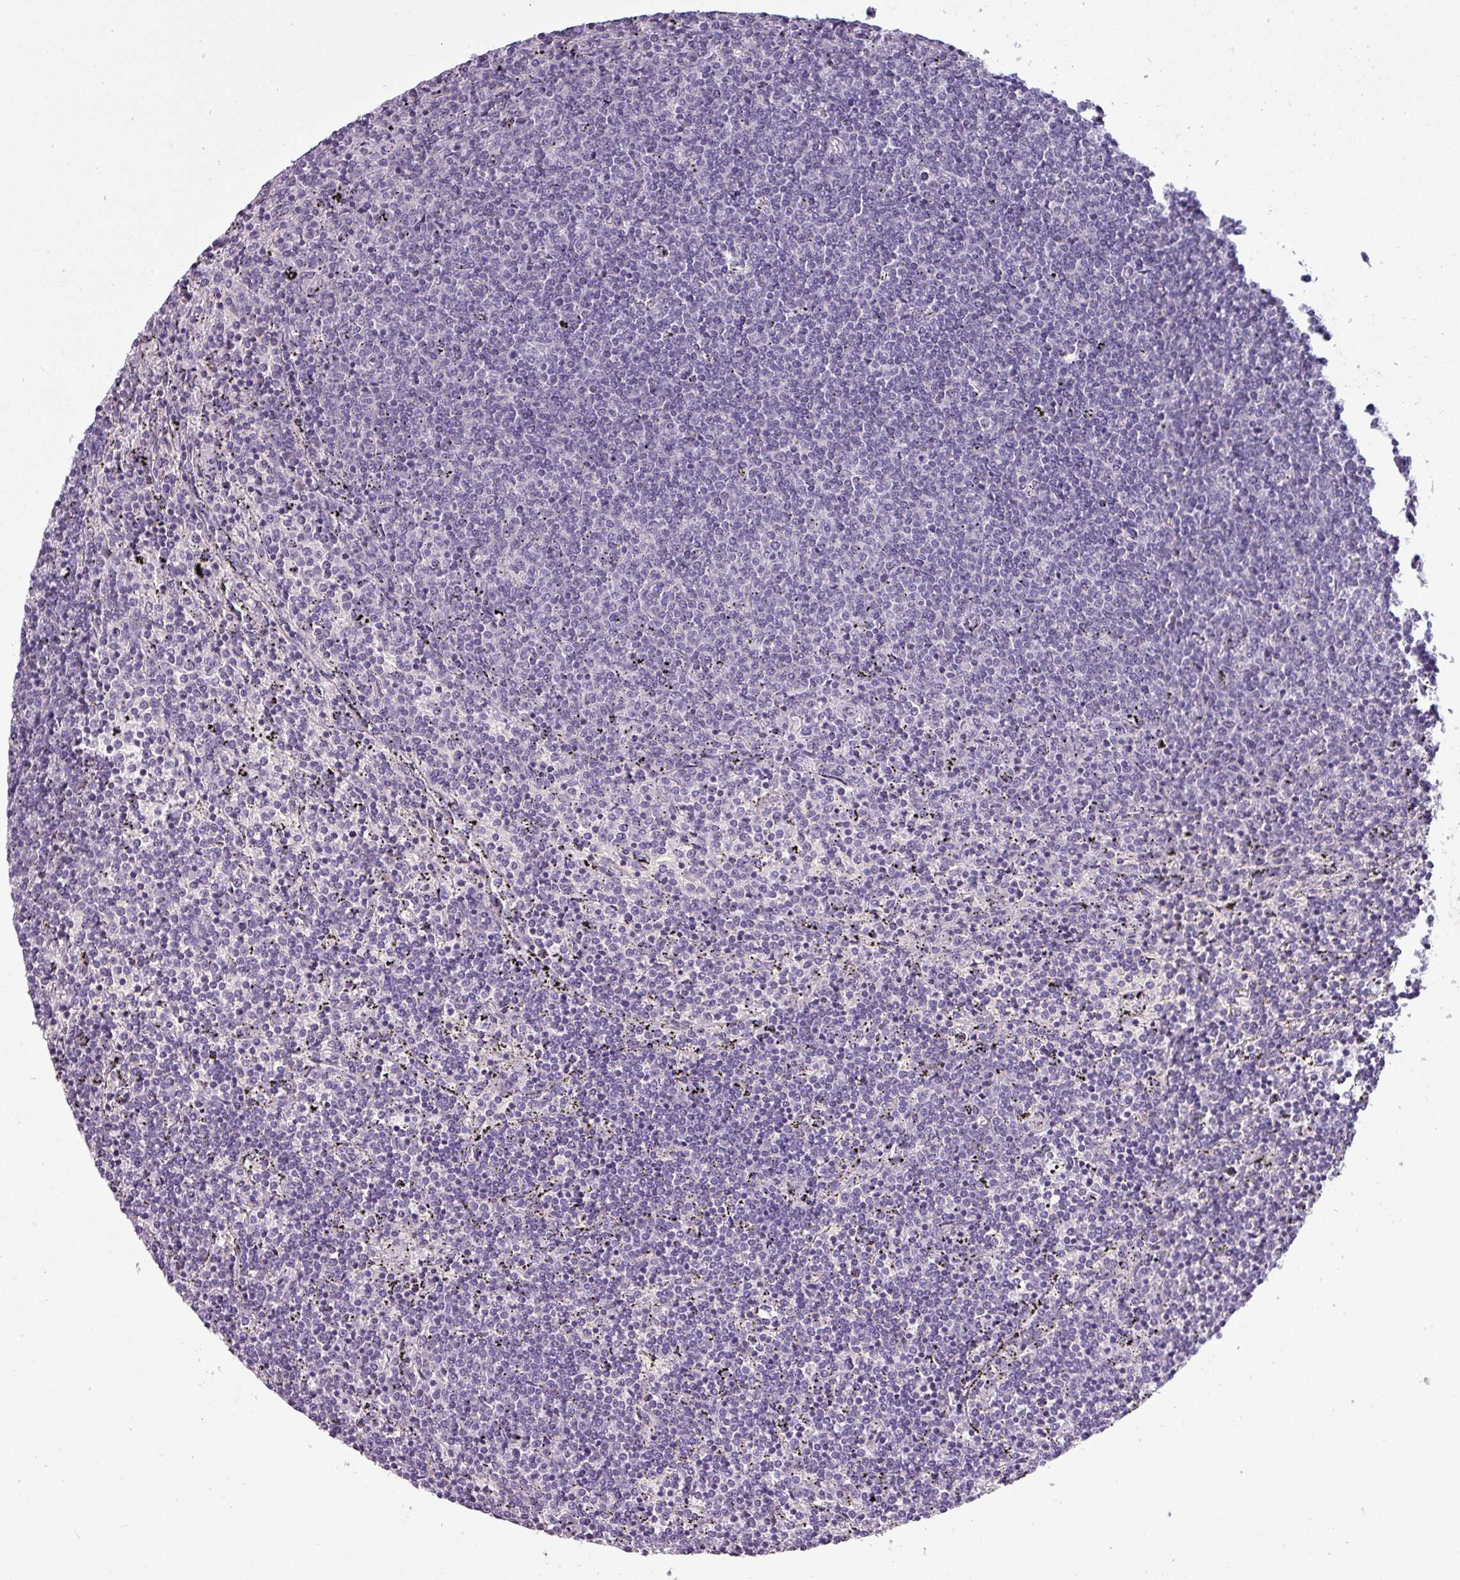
{"staining": {"intensity": "negative", "quantity": "none", "location": "none"}, "tissue": "lymphoma", "cell_type": "Tumor cells", "image_type": "cancer", "snomed": [{"axis": "morphology", "description": "Malignant lymphoma, non-Hodgkin's type, Low grade"}, {"axis": "topography", "description": "Spleen"}], "caption": "This micrograph is of low-grade malignant lymphoma, non-Hodgkin's type stained with immunohistochemistry (IHC) to label a protein in brown with the nuclei are counter-stained blue. There is no staining in tumor cells. (Stains: DAB IHC with hematoxylin counter stain, Microscopy: brightfield microscopy at high magnification).", "gene": "SLC26A9", "patient": {"sex": "female", "age": 50}}